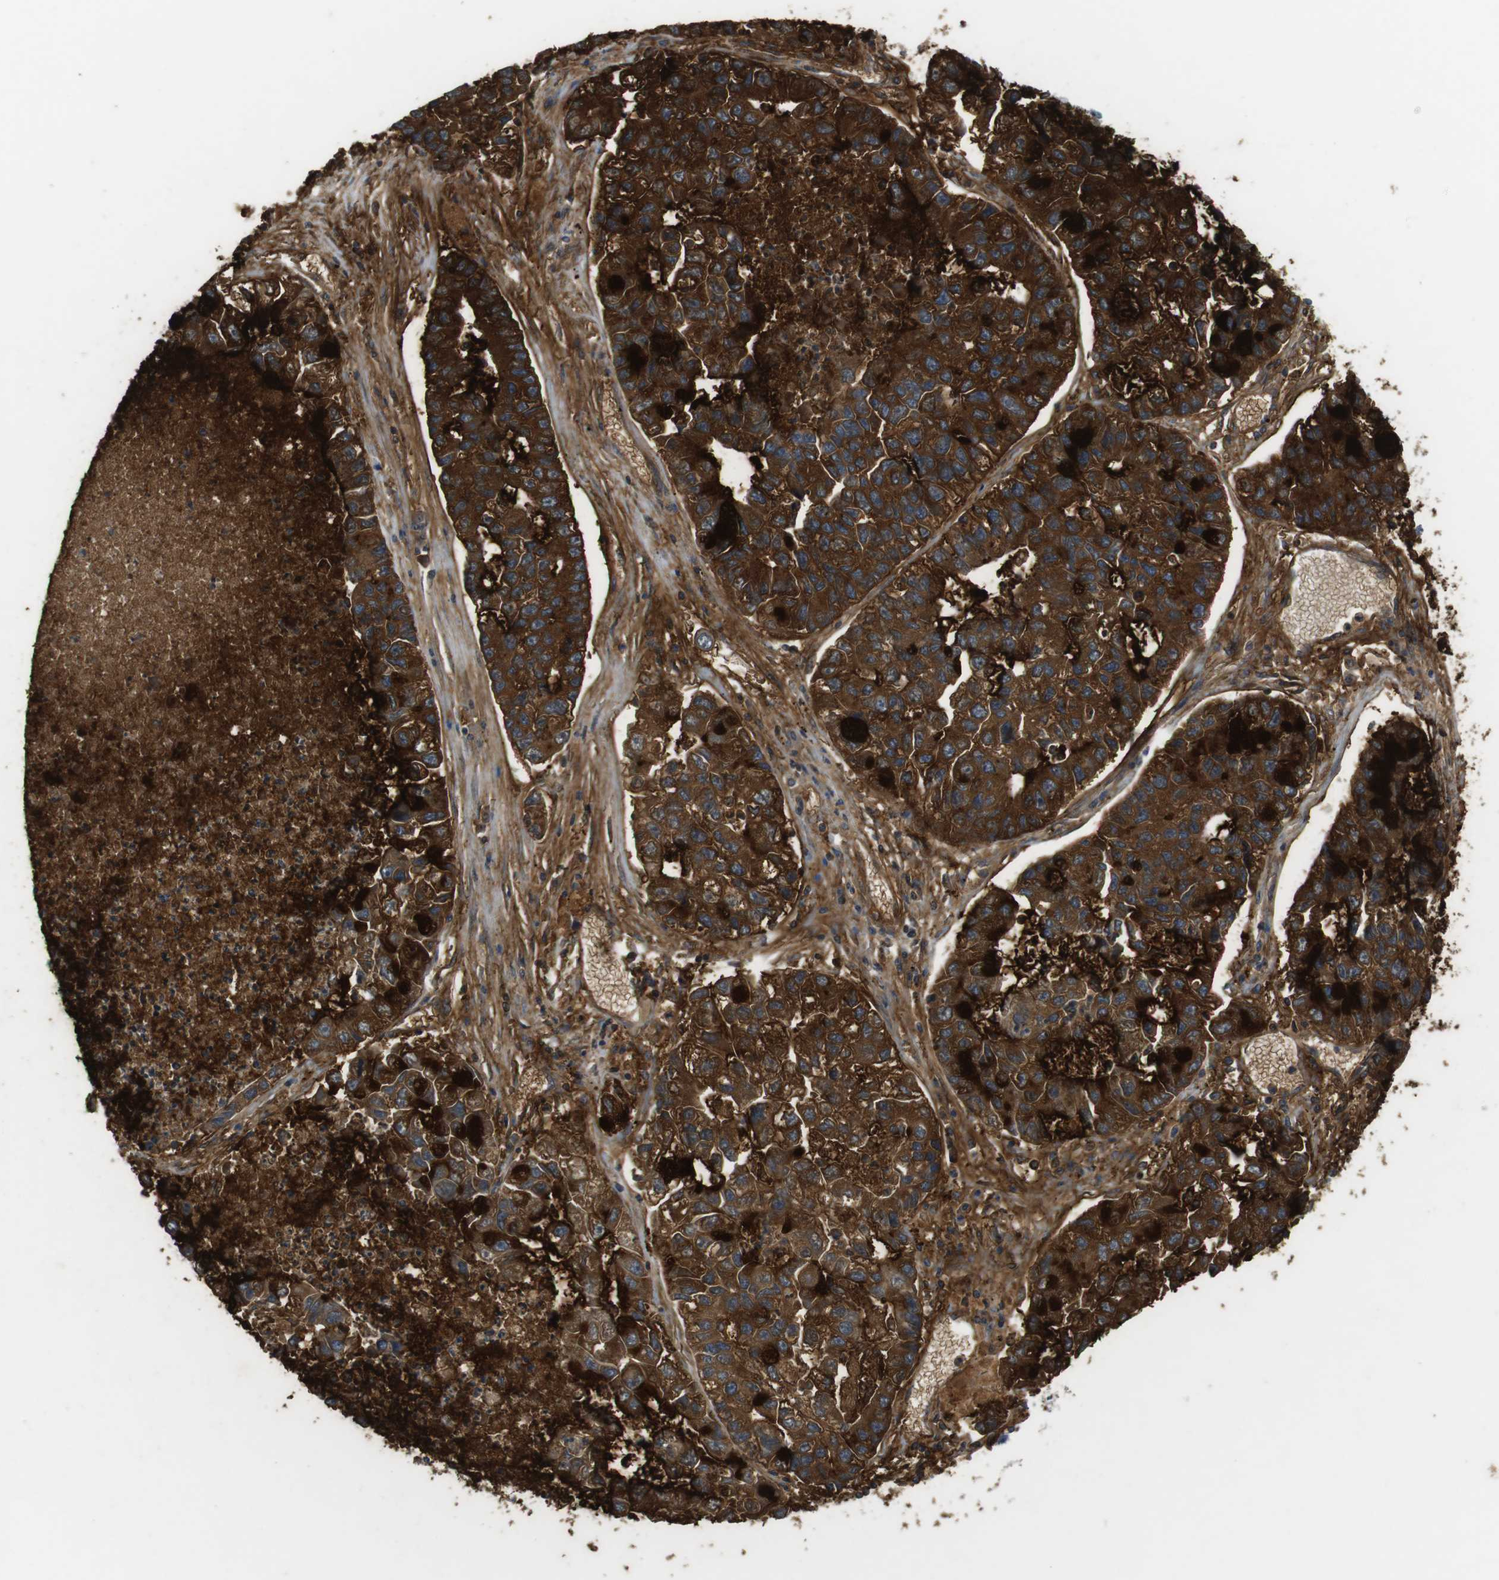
{"staining": {"intensity": "strong", "quantity": ">75%", "location": "cytoplasmic/membranous"}, "tissue": "lung cancer", "cell_type": "Tumor cells", "image_type": "cancer", "snomed": [{"axis": "morphology", "description": "Adenocarcinoma, NOS"}, {"axis": "topography", "description": "Lung"}], "caption": "A high-resolution micrograph shows immunohistochemistry (IHC) staining of lung cancer (adenocarcinoma), which exhibits strong cytoplasmic/membranous expression in approximately >75% of tumor cells. (DAB IHC, brown staining for protein, blue staining for nuclei).", "gene": "MUC5B", "patient": {"sex": "female", "age": 51}}